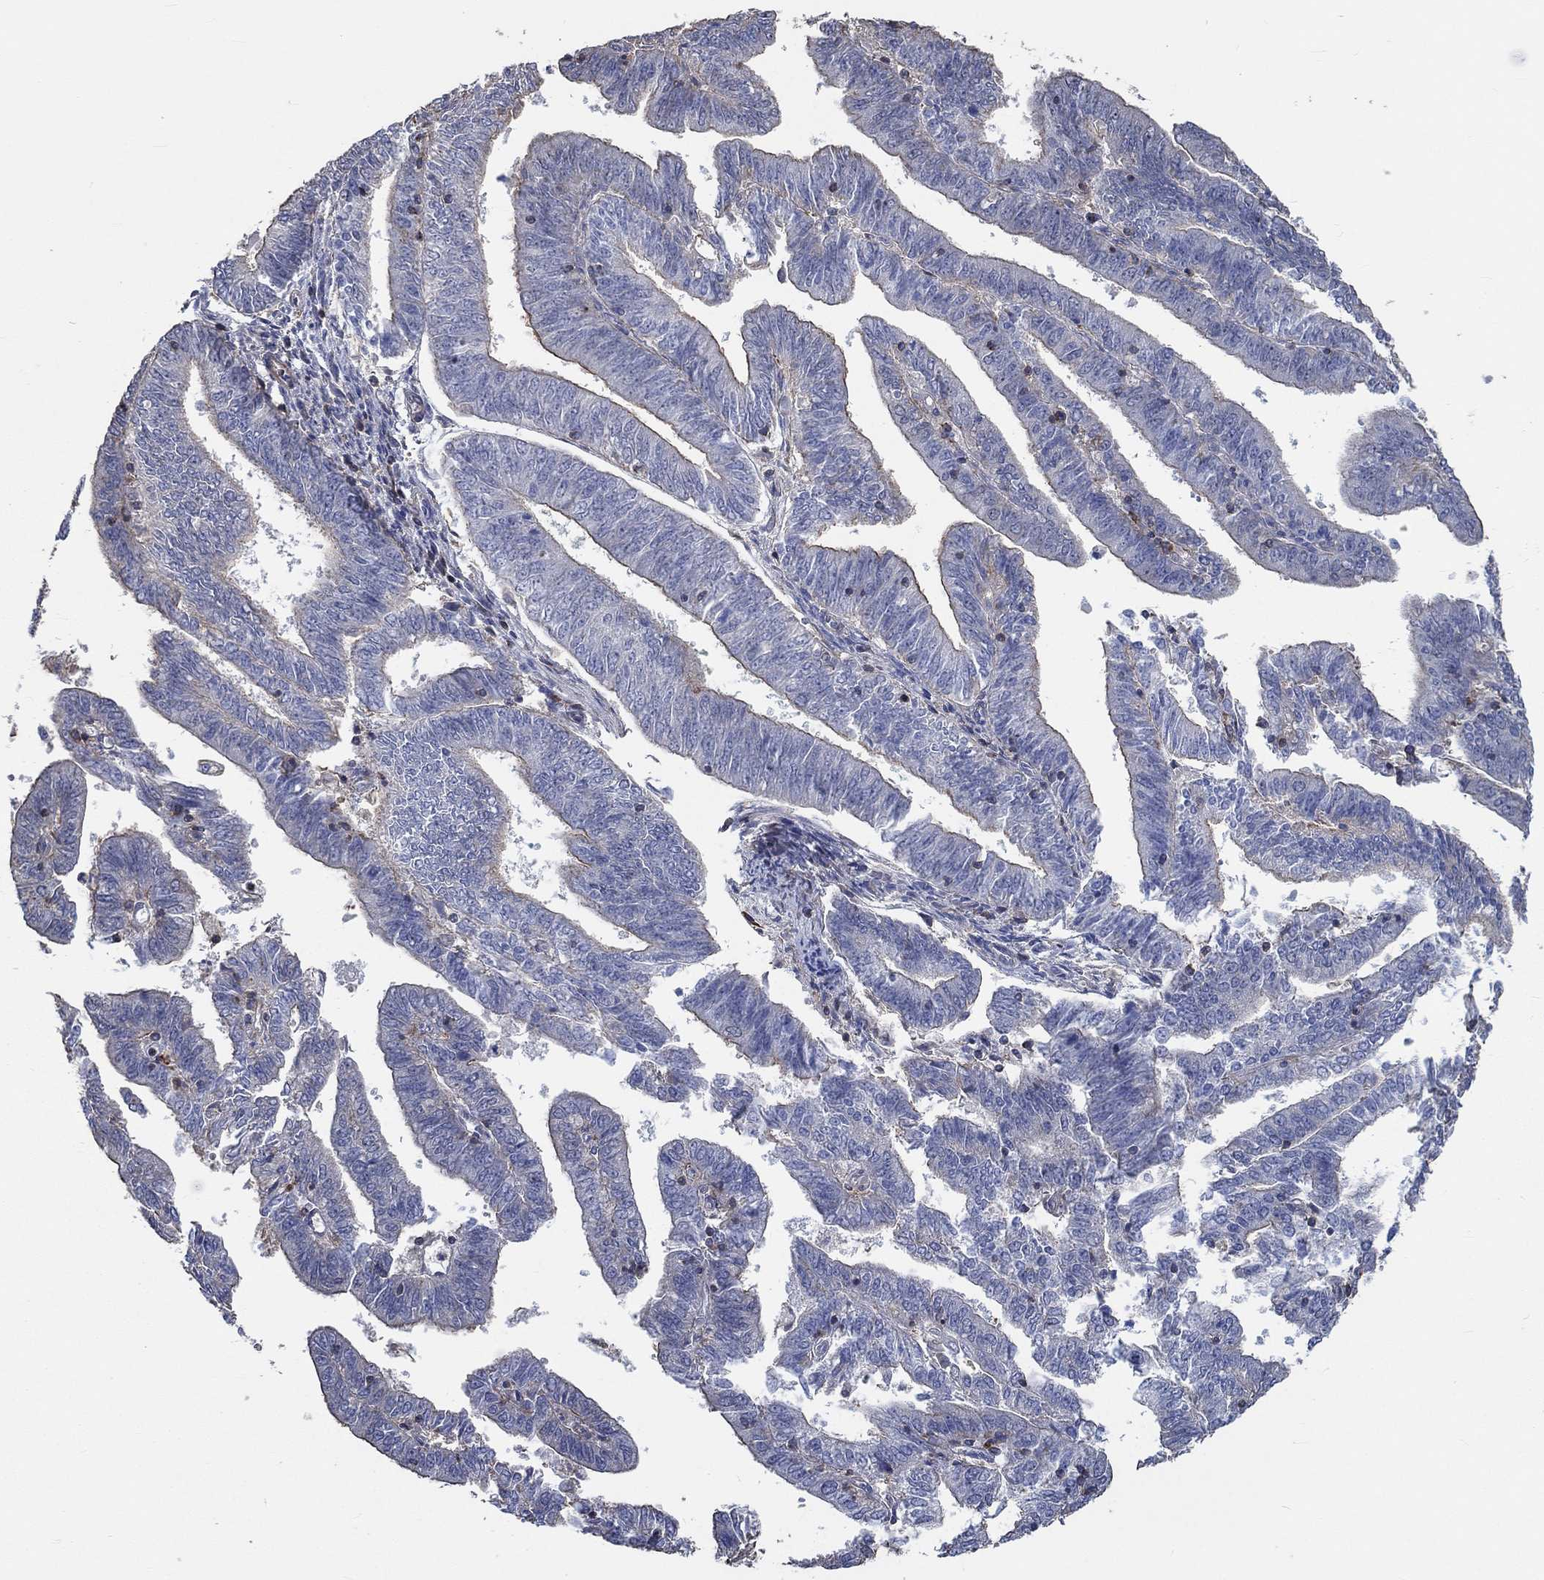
{"staining": {"intensity": "moderate", "quantity": "25%-75%", "location": "cytoplasmic/membranous"}, "tissue": "endometrial cancer", "cell_type": "Tumor cells", "image_type": "cancer", "snomed": [{"axis": "morphology", "description": "Adenocarcinoma, NOS"}, {"axis": "topography", "description": "Endometrium"}], "caption": "Immunohistochemical staining of human adenocarcinoma (endometrial) displays moderate cytoplasmic/membranous protein positivity in approximately 25%-75% of tumor cells. (DAB IHC, brown staining for protein, blue staining for nuclei).", "gene": "TNFAIP8L3", "patient": {"sex": "female", "age": 82}}